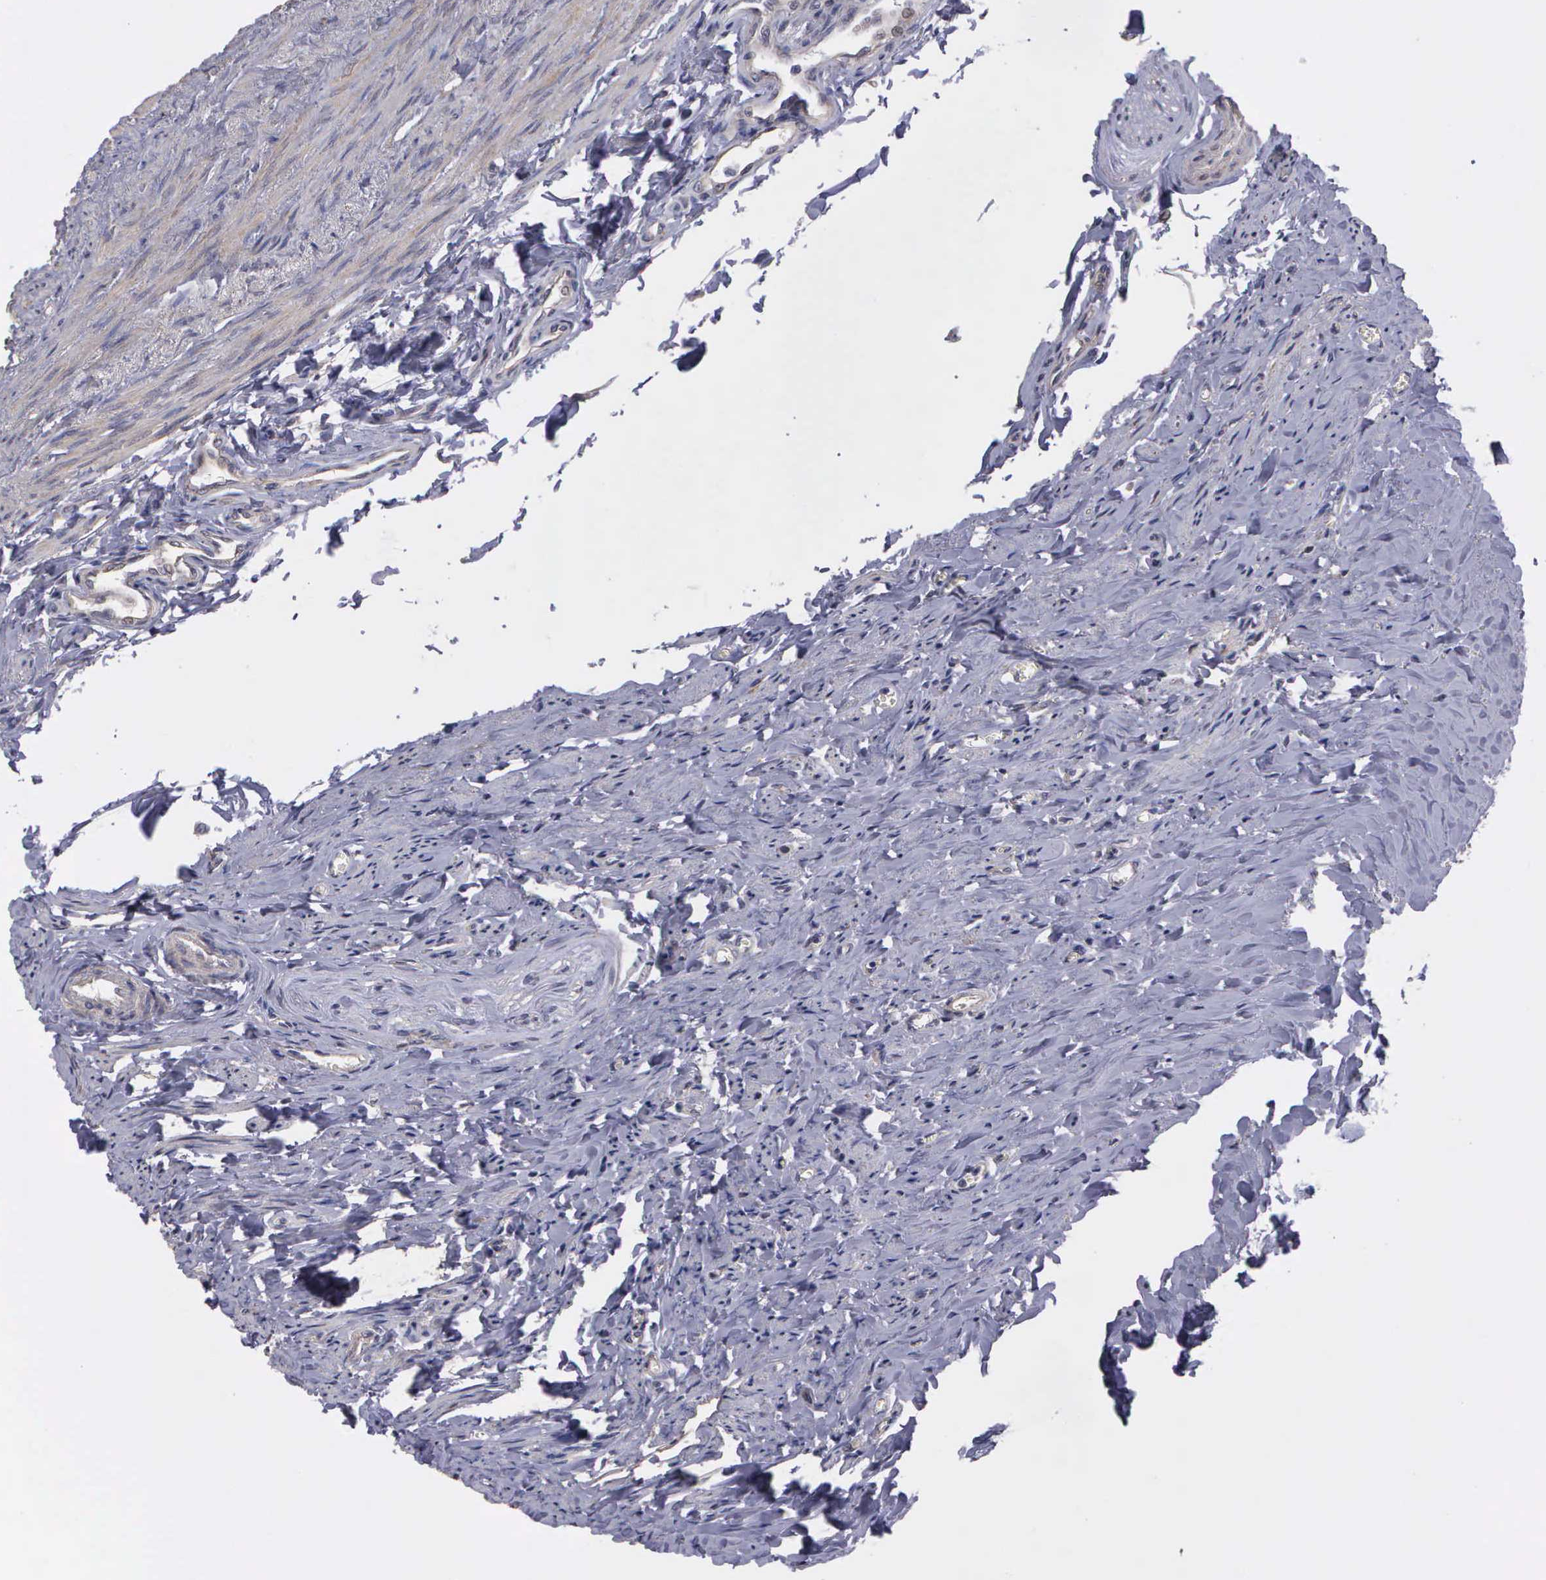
{"staining": {"intensity": "weak", "quantity": "25%-75%", "location": "cytoplasmic/membranous"}, "tissue": "ovary", "cell_type": "Ovarian stroma cells", "image_type": "normal", "snomed": [{"axis": "morphology", "description": "Normal tissue, NOS"}, {"axis": "topography", "description": "Ovary"}], "caption": "Immunohistochemistry (IHC) staining of benign ovary, which shows low levels of weak cytoplasmic/membranous positivity in about 25%-75% of ovarian stroma cells indicating weak cytoplasmic/membranous protein staining. The staining was performed using DAB (3,3'-diaminobenzidine) (brown) for protein detection and nuclei were counterstained in hematoxylin (blue).", "gene": "RTL10", "patient": {"sex": "female", "age": 53}}